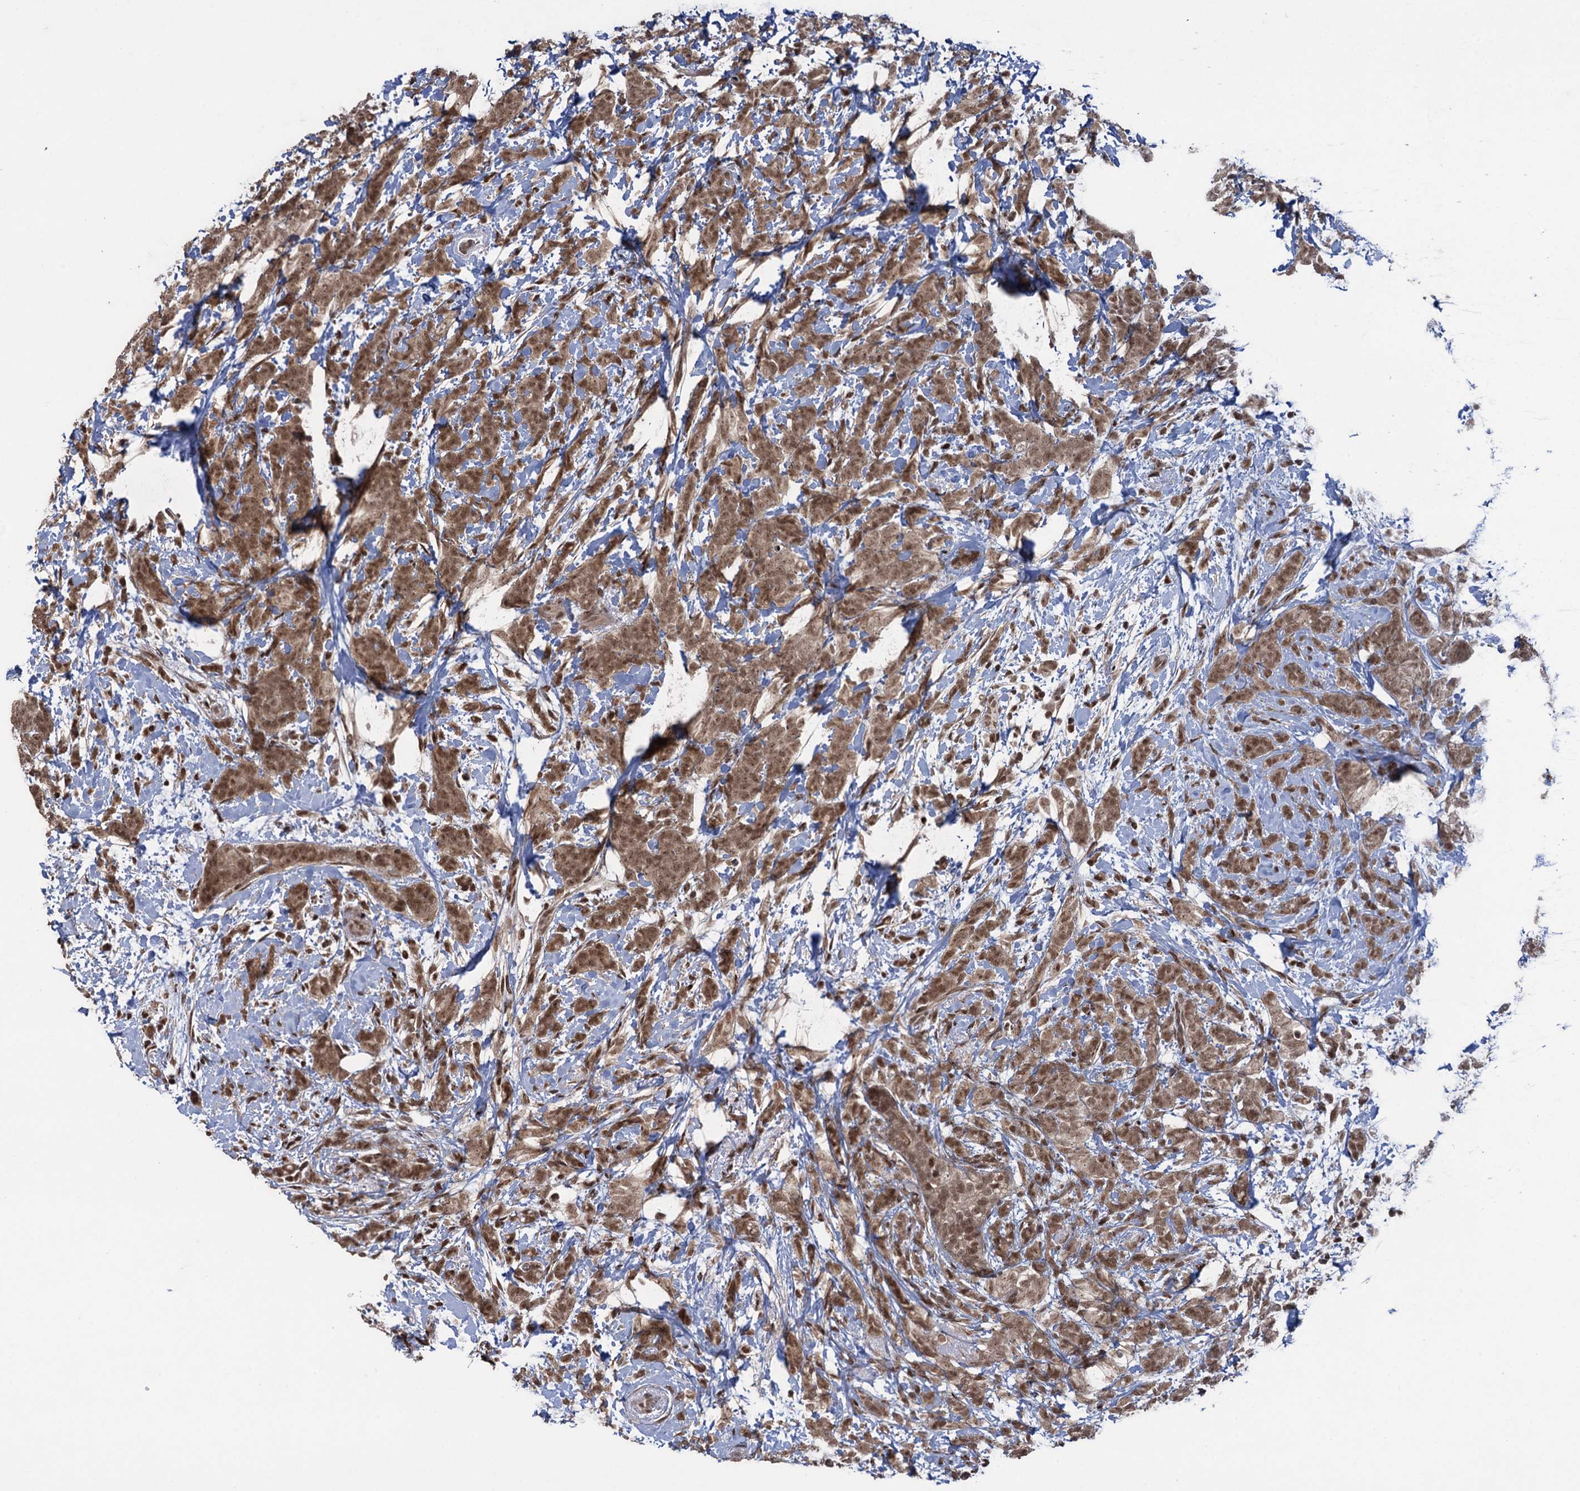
{"staining": {"intensity": "moderate", "quantity": ">75%", "location": "cytoplasmic/membranous,nuclear"}, "tissue": "breast cancer", "cell_type": "Tumor cells", "image_type": "cancer", "snomed": [{"axis": "morphology", "description": "Lobular carcinoma"}, {"axis": "topography", "description": "Breast"}], "caption": "Immunohistochemistry image of neoplastic tissue: lobular carcinoma (breast) stained using immunohistochemistry displays medium levels of moderate protein expression localized specifically in the cytoplasmic/membranous and nuclear of tumor cells, appearing as a cytoplasmic/membranous and nuclear brown color.", "gene": "ZNF169", "patient": {"sex": "female", "age": 58}}